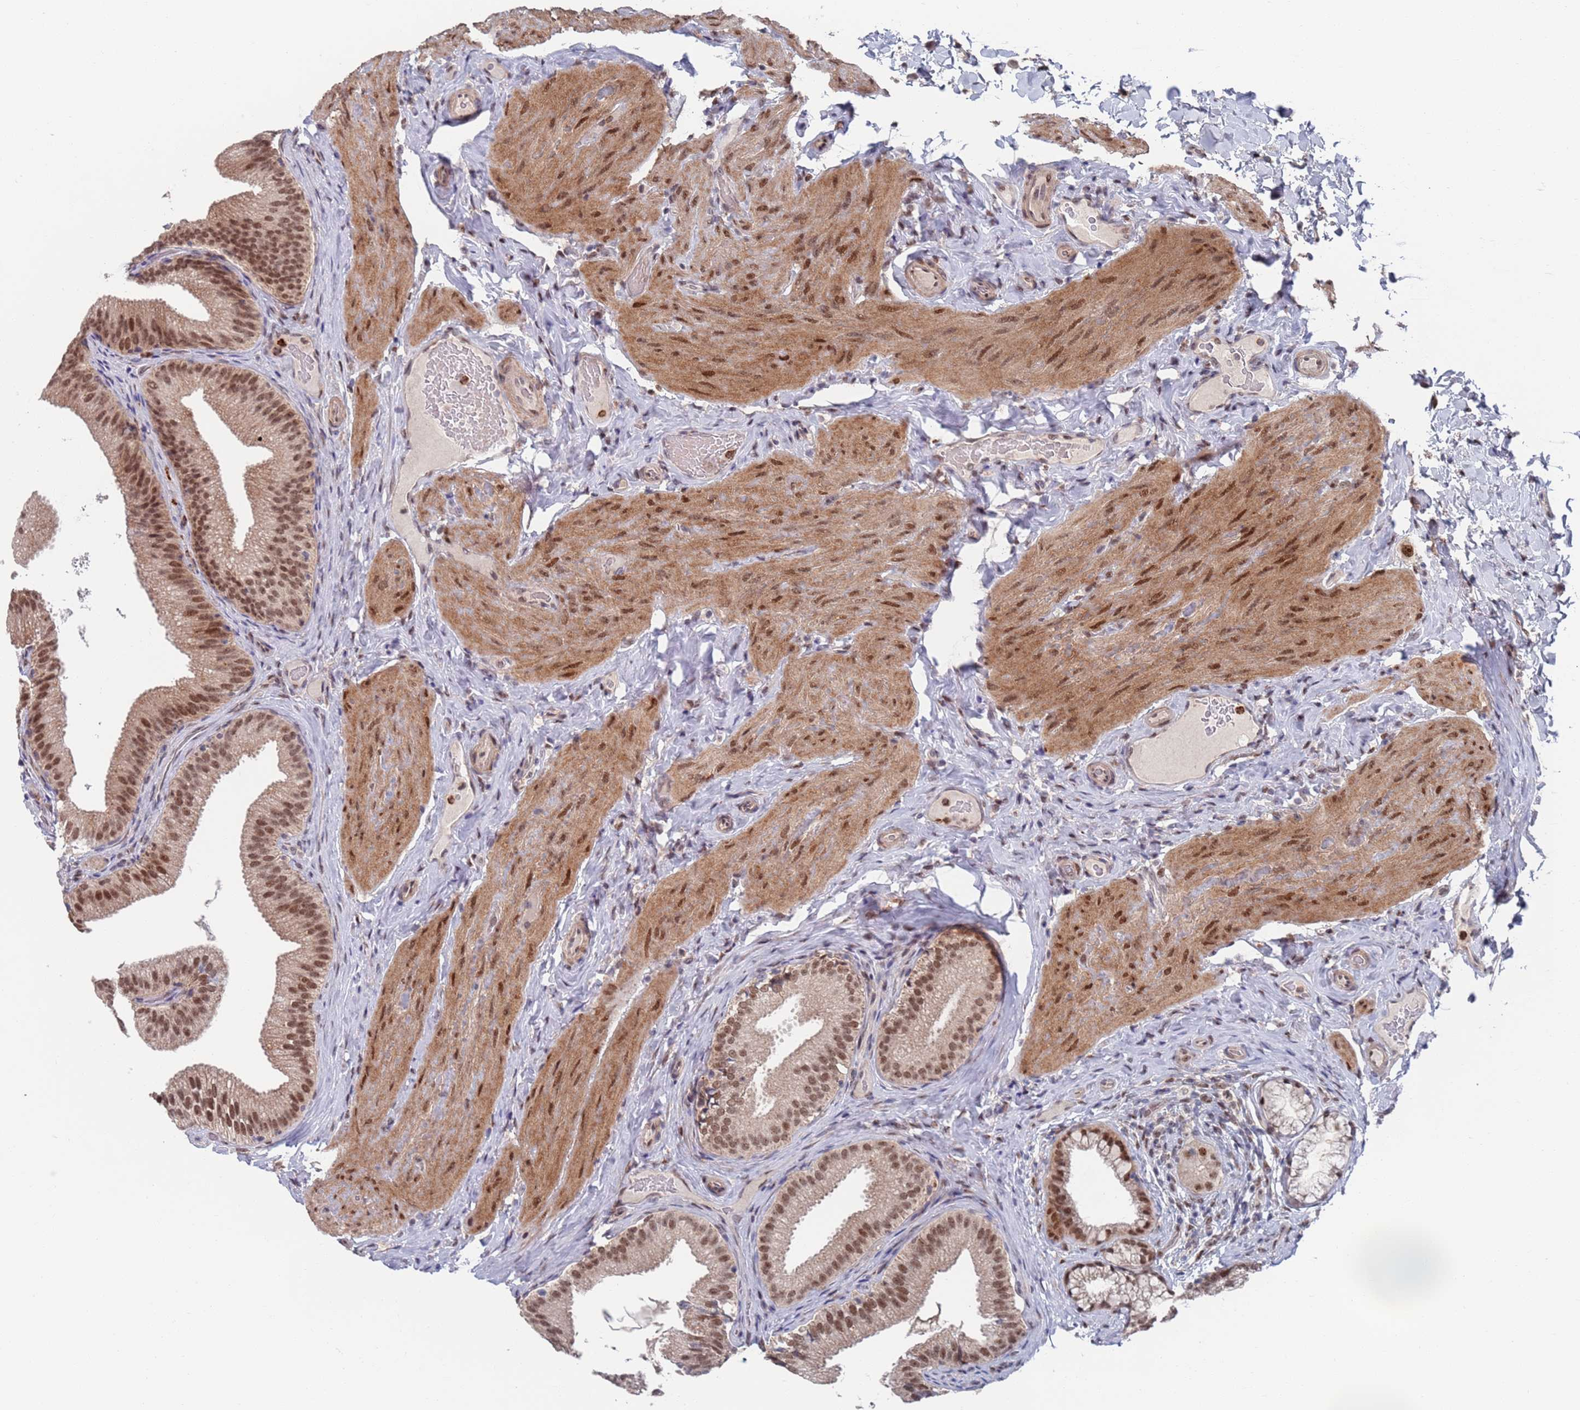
{"staining": {"intensity": "moderate", "quantity": ">75%", "location": "nuclear"}, "tissue": "gallbladder", "cell_type": "Glandular cells", "image_type": "normal", "snomed": [{"axis": "morphology", "description": "Normal tissue, NOS"}, {"axis": "topography", "description": "Gallbladder"}], "caption": "Moderate nuclear expression is identified in approximately >75% of glandular cells in unremarkable gallbladder. (IHC, brightfield microscopy, high magnification).", "gene": "RPP25", "patient": {"sex": "female", "age": 30}}